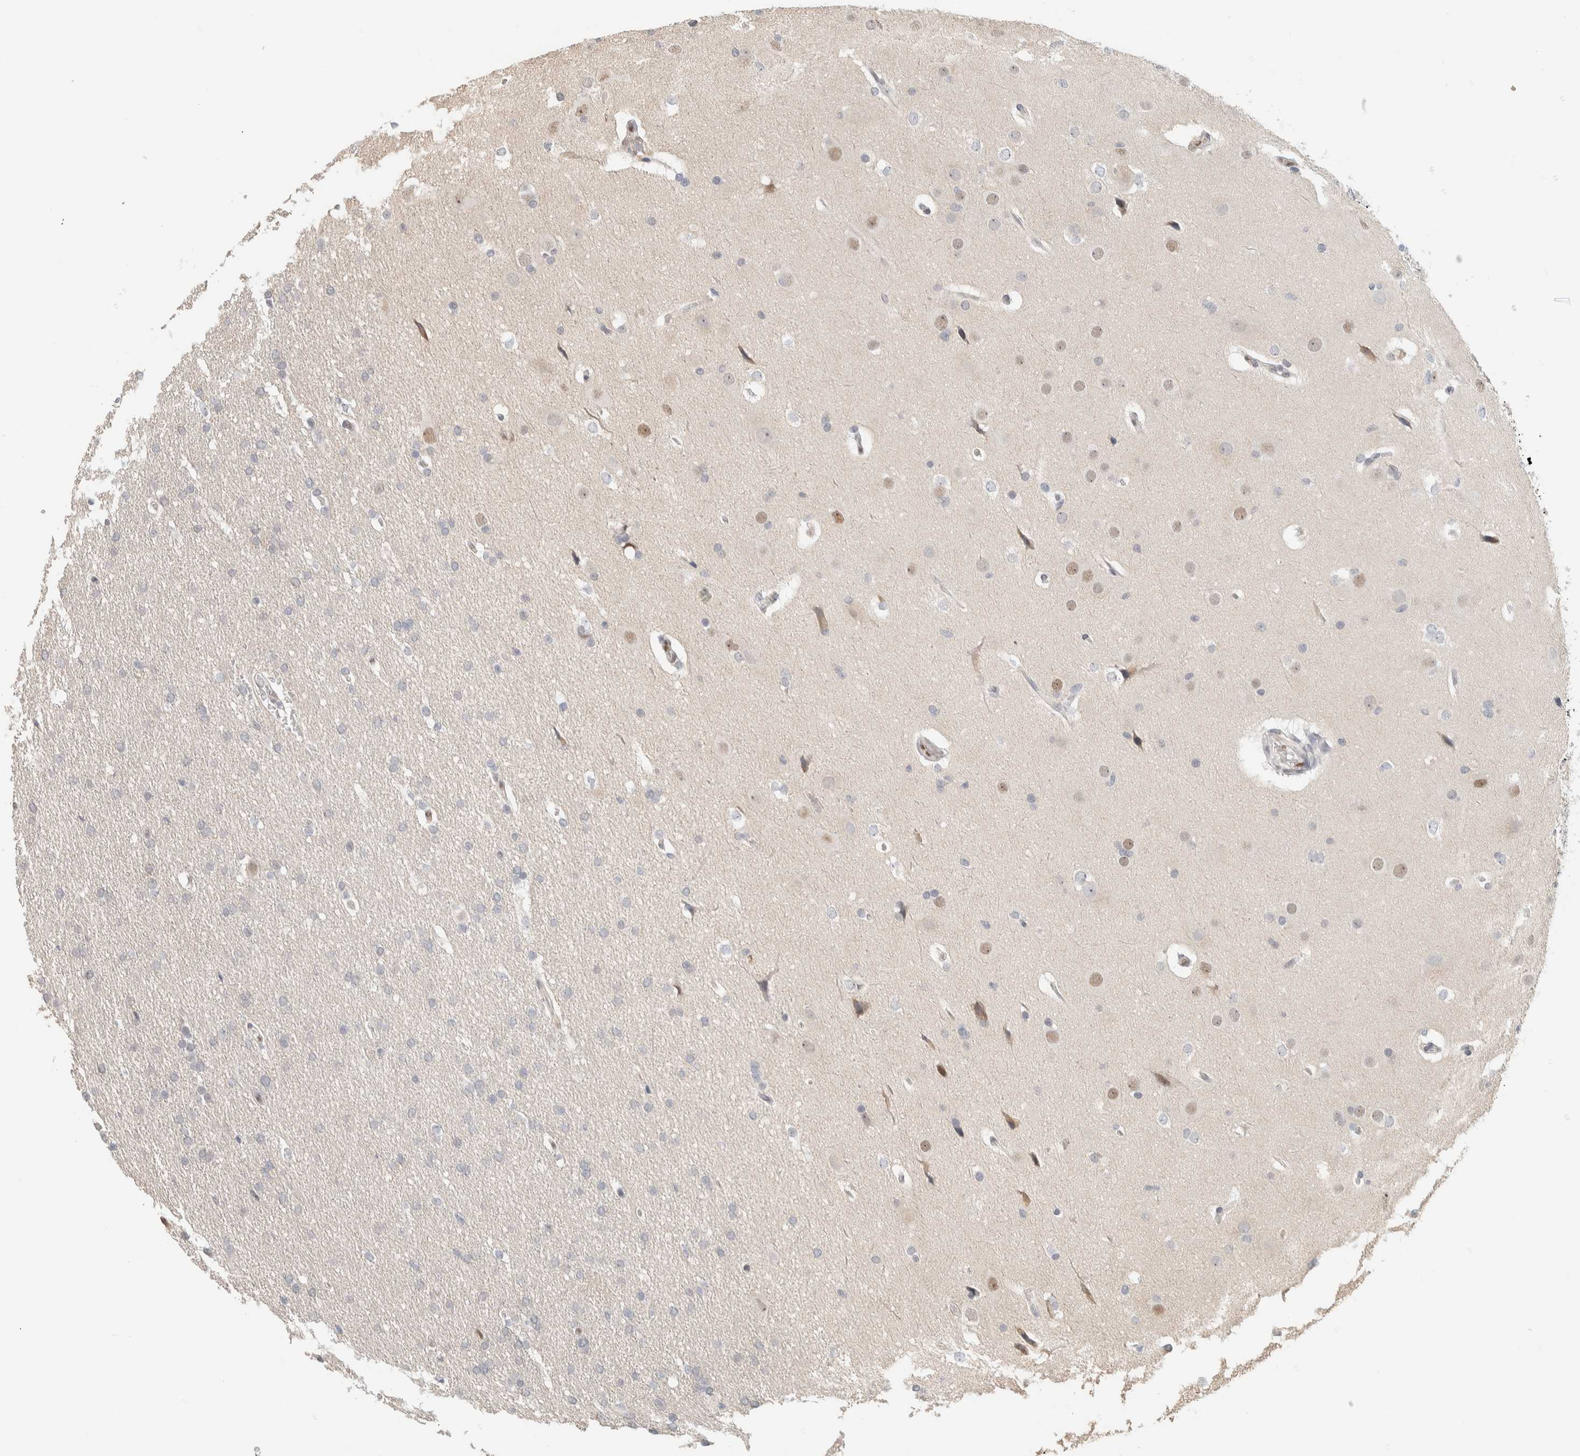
{"staining": {"intensity": "weak", "quantity": "<25%", "location": "nuclear"}, "tissue": "glioma", "cell_type": "Tumor cells", "image_type": "cancer", "snomed": [{"axis": "morphology", "description": "Glioma, malignant, Low grade"}, {"axis": "topography", "description": "Brain"}], "caption": "Human malignant low-grade glioma stained for a protein using IHC exhibits no positivity in tumor cells.", "gene": "PUS7", "patient": {"sex": "female", "age": 37}}